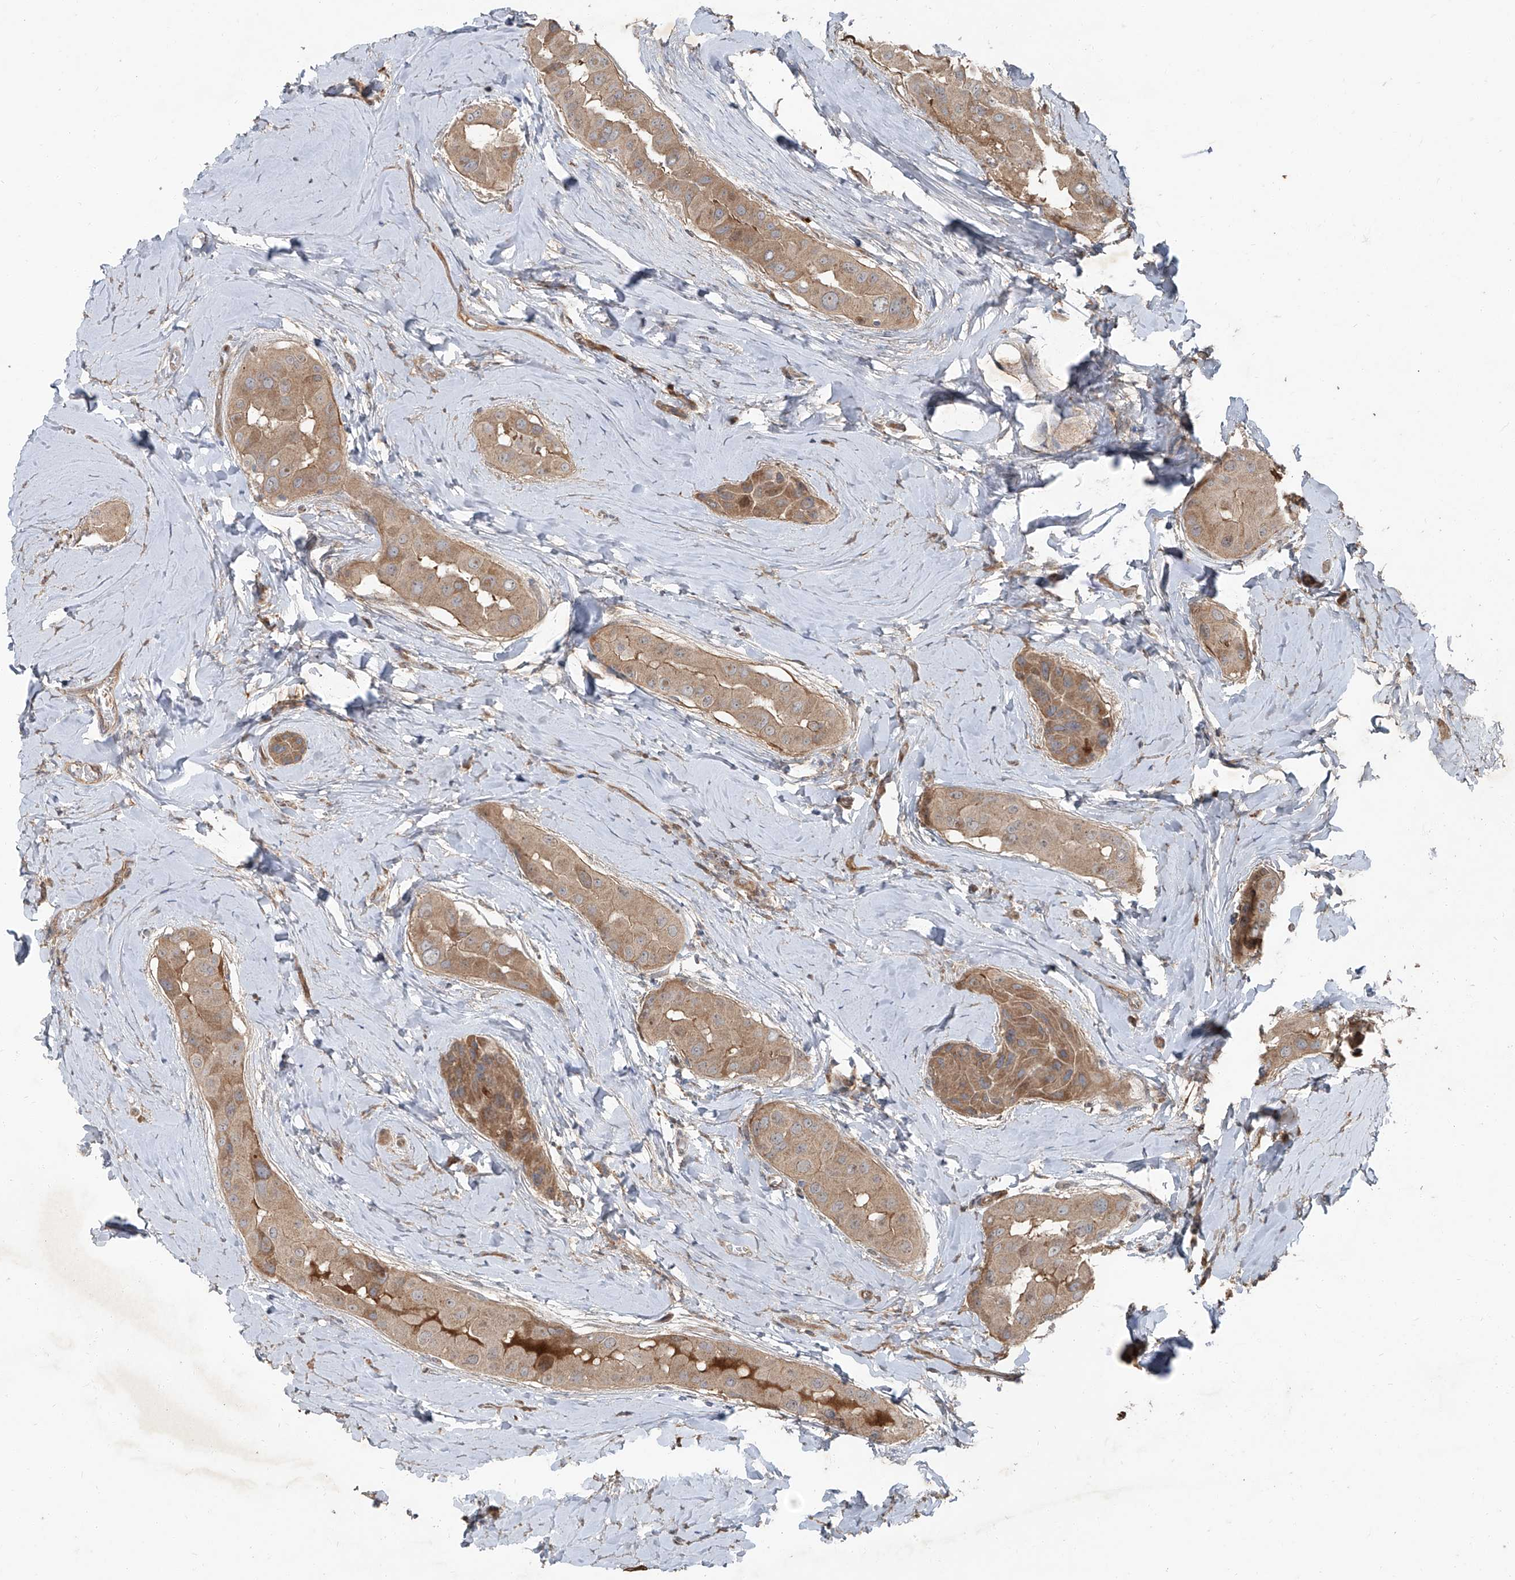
{"staining": {"intensity": "moderate", "quantity": ">75%", "location": "cytoplasmic/membranous"}, "tissue": "thyroid cancer", "cell_type": "Tumor cells", "image_type": "cancer", "snomed": [{"axis": "morphology", "description": "Papillary adenocarcinoma, NOS"}, {"axis": "topography", "description": "Thyroid gland"}], "caption": "Immunohistochemical staining of human thyroid papillary adenocarcinoma demonstrates moderate cytoplasmic/membranous protein positivity in about >75% of tumor cells. (Stains: DAB (3,3'-diaminobenzidine) in brown, nuclei in blue, Microscopy: brightfield microscopy at high magnification).", "gene": "CCN1", "patient": {"sex": "male", "age": 33}}